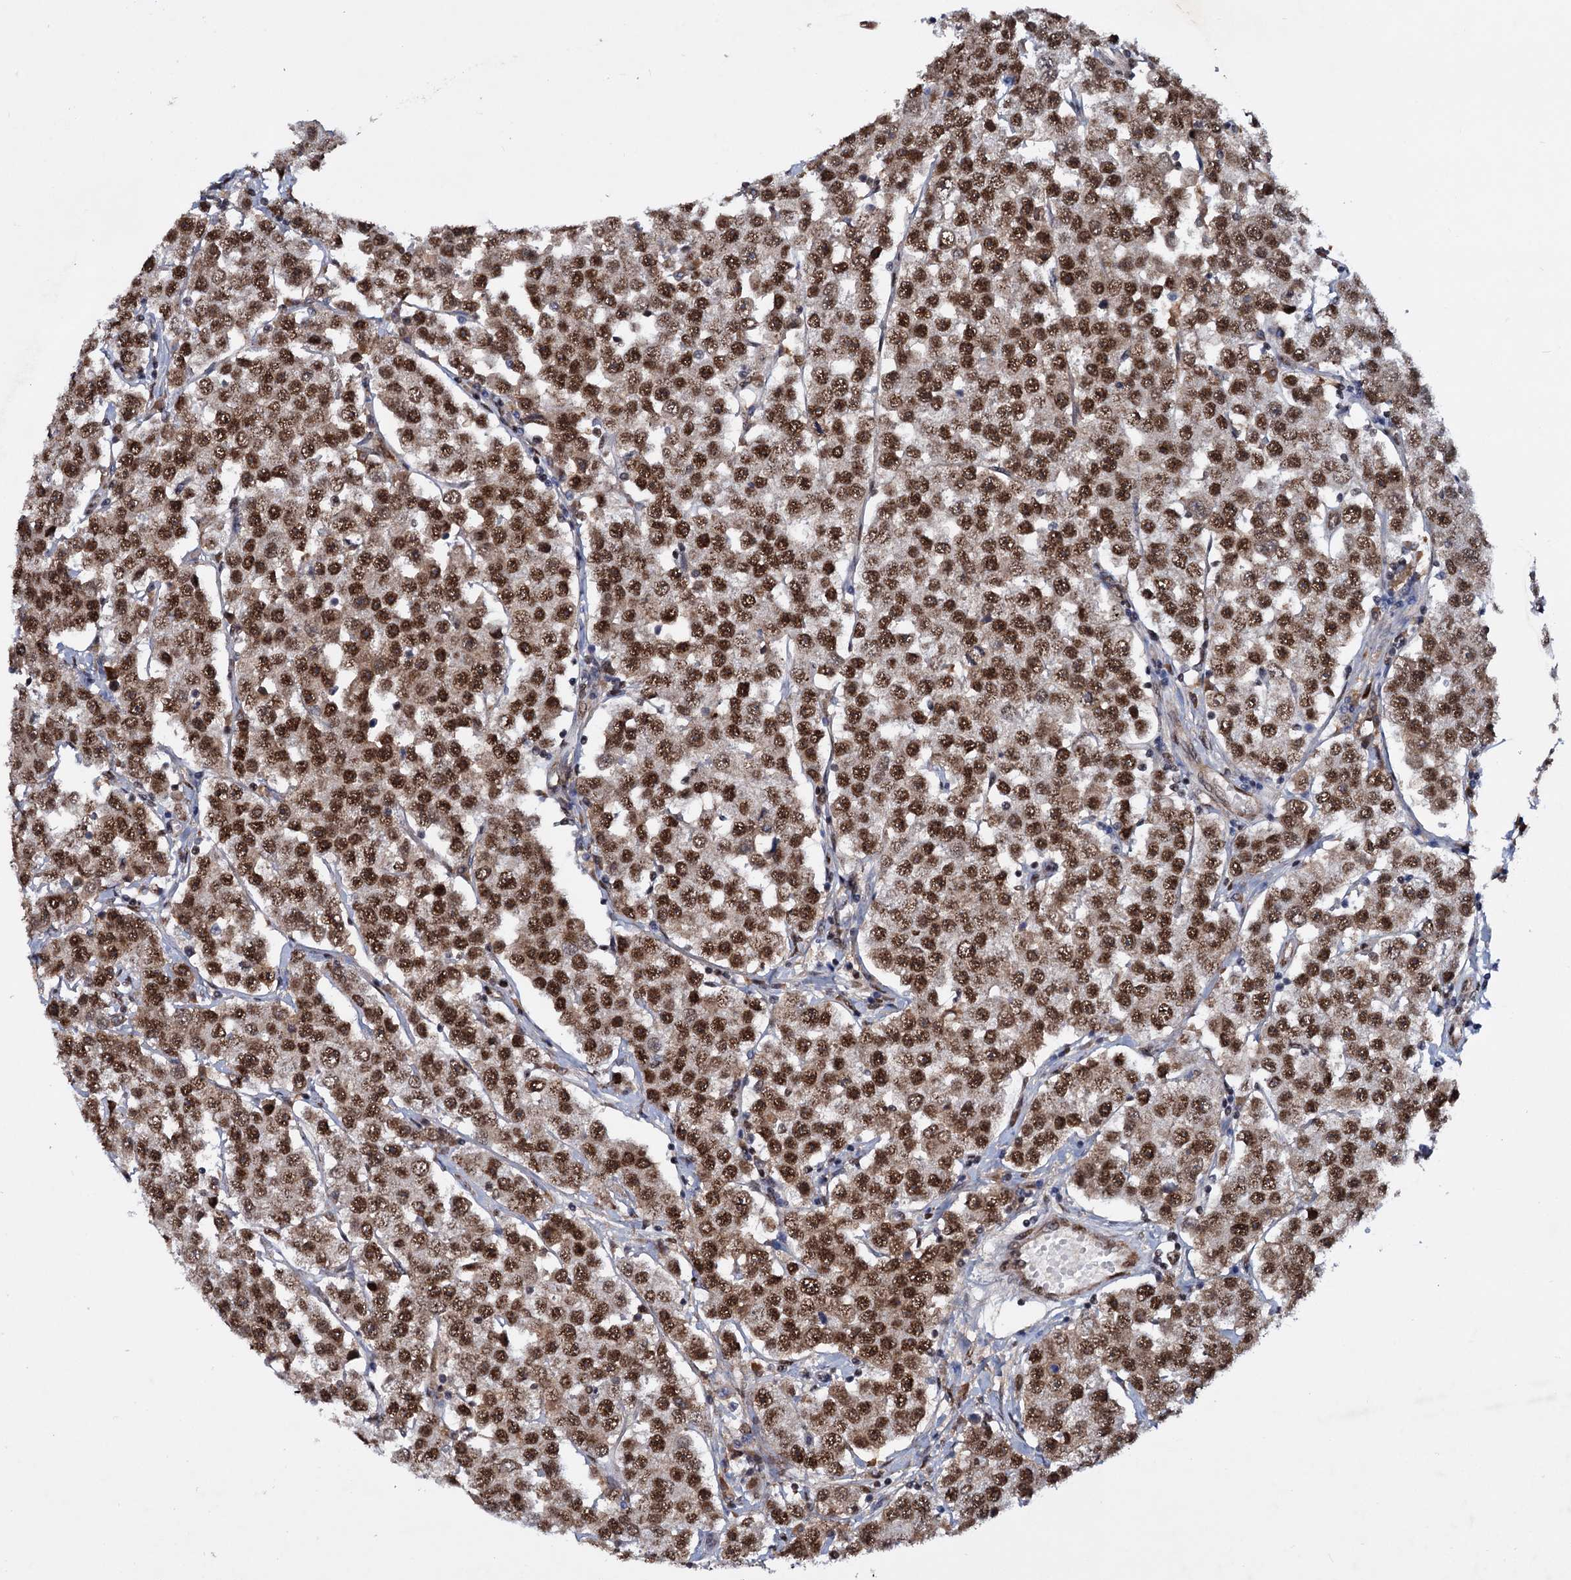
{"staining": {"intensity": "strong", "quantity": ">75%", "location": "nuclear"}, "tissue": "testis cancer", "cell_type": "Tumor cells", "image_type": "cancer", "snomed": [{"axis": "morphology", "description": "Seminoma, NOS"}, {"axis": "topography", "description": "Testis"}], "caption": "Immunohistochemical staining of testis seminoma demonstrates high levels of strong nuclear expression in approximately >75% of tumor cells.", "gene": "TBC1D12", "patient": {"sex": "male", "age": 28}}